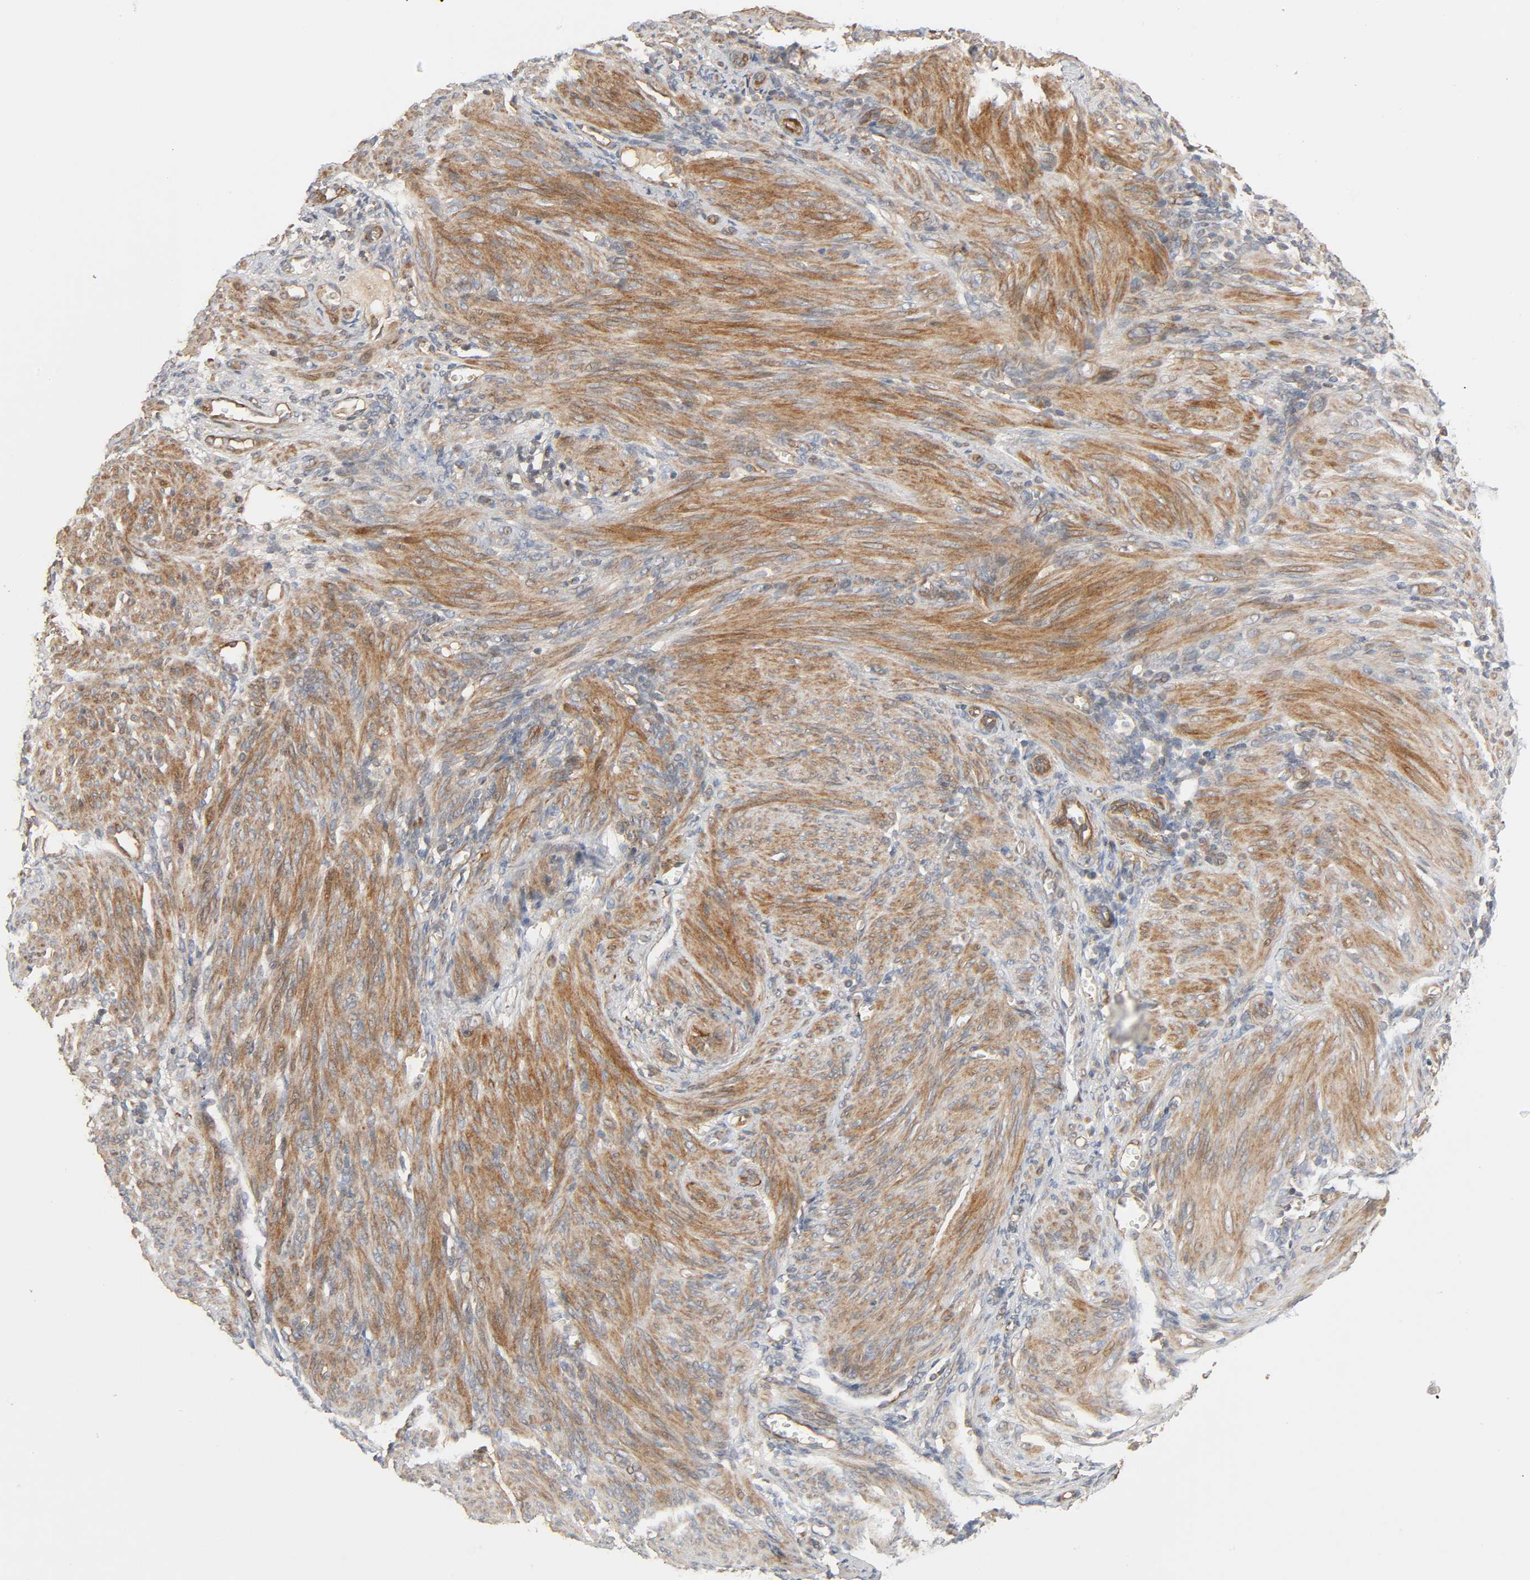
{"staining": {"intensity": "negative", "quantity": "none", "location": "none"}, "tissue": "endometrium", "cell_type": "Cells in endometrial stroma", "image_type": "normal", "snomed": [{"axis": "morphology", "description": "Normal tissue, NOS"}, {"axis": "topography", "description": "Endometrium"}], "caption": "Immunohistochemical staining of benign endometrium shows no significant expression in cells in endometrial stroma.", "gene": "SGSM1", "patient": {"sex": "female", "age": 72}}